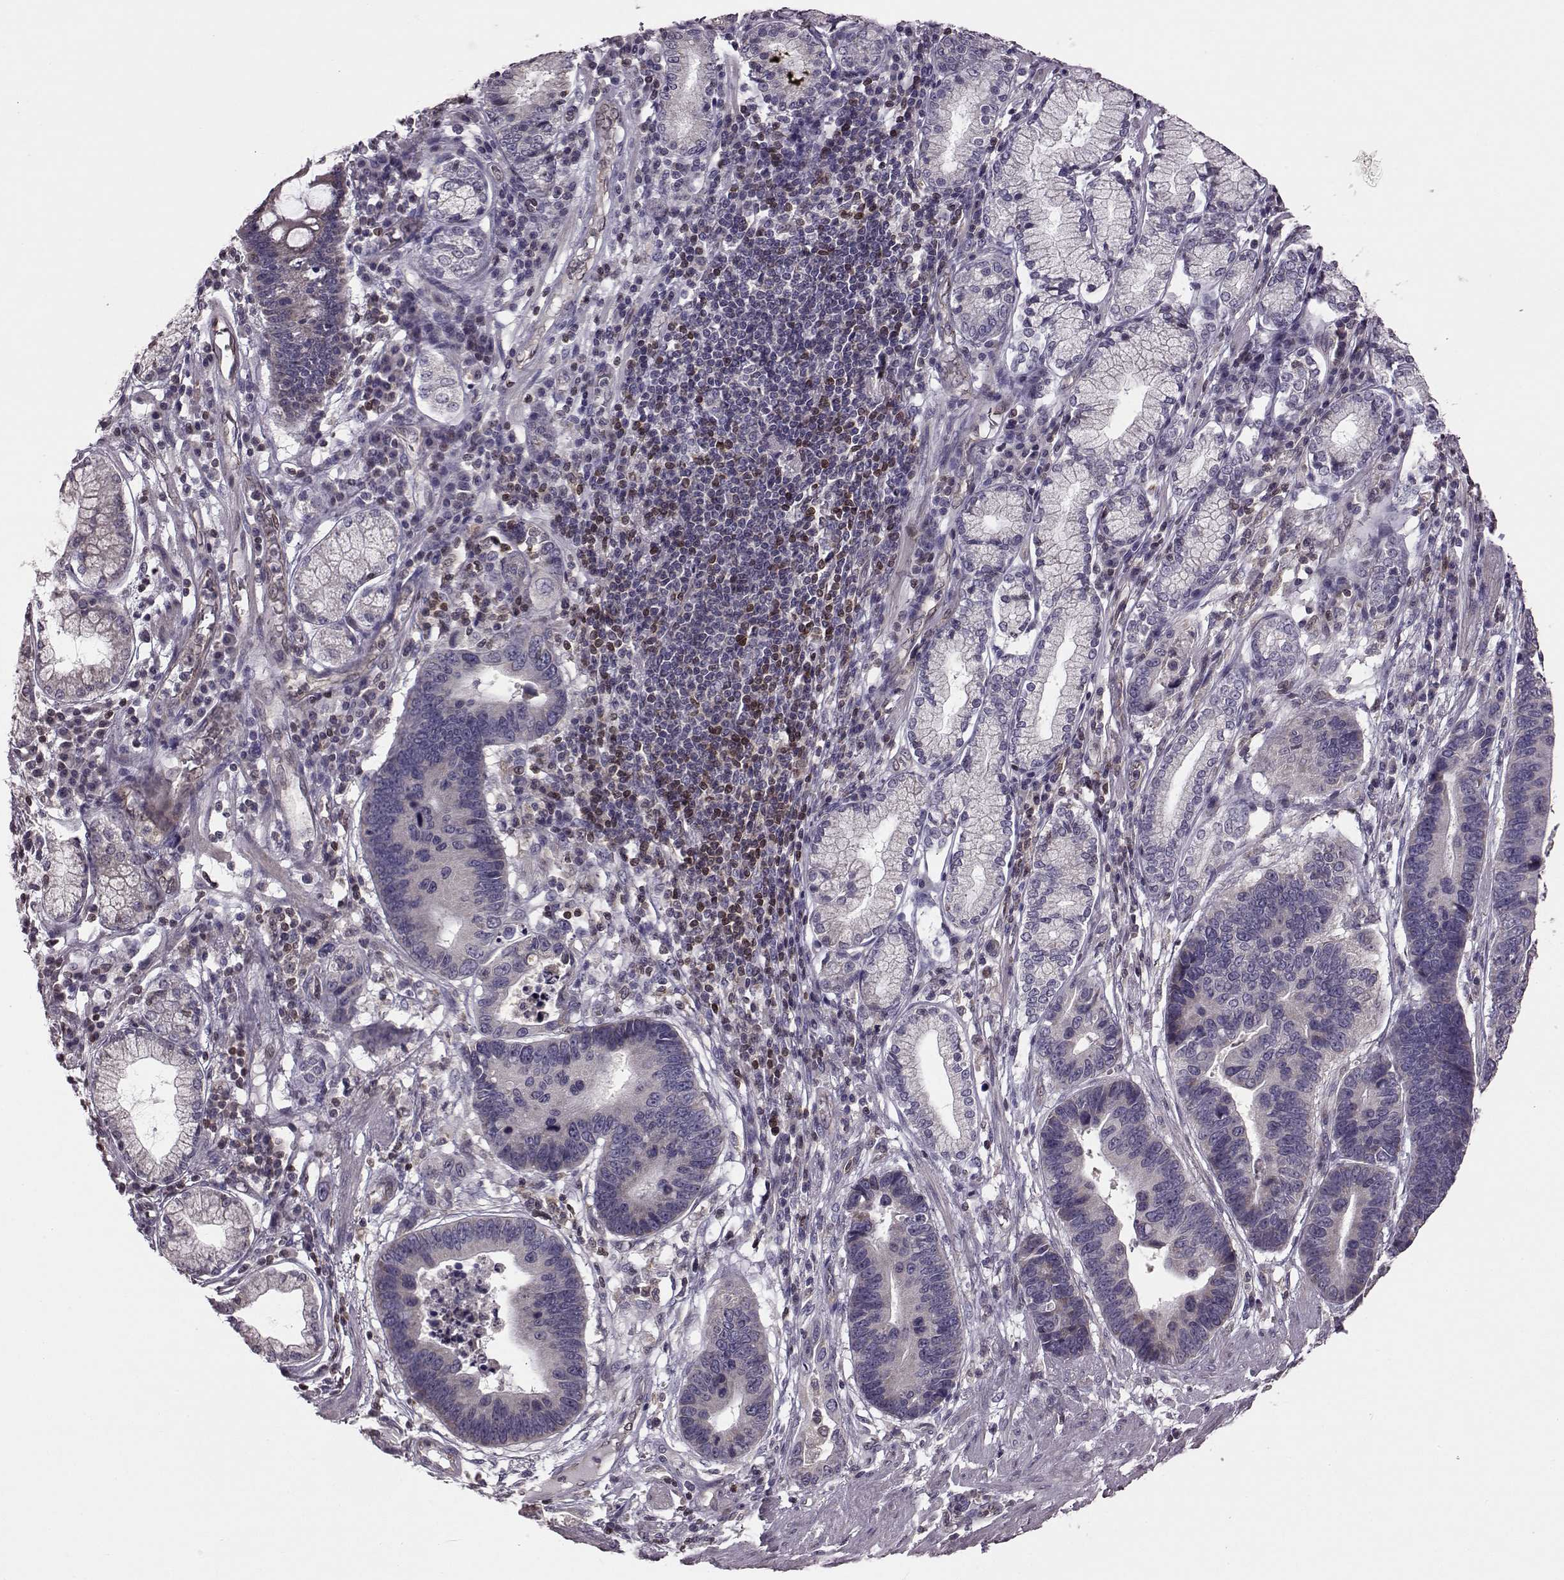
{"staining": {"intensity": "negative", "quantity": "none", "location": "none"}, "tissue": "stomach cancer", "cell_type": "Tumor cells", "image_type": "cancer", "snomed": [{"axis": "morphology", "description": "Adenocarcinoma, NOS"}, {"axis": "topography", "description": "Stomach"}], "caption": "Immunohistochemistry (IHC) of adenocarcinoma (stomach) reveals no positivity in tumor cells.", "gene": "CDC42SE1", "patient": {"sex": "male", "age": 84}}